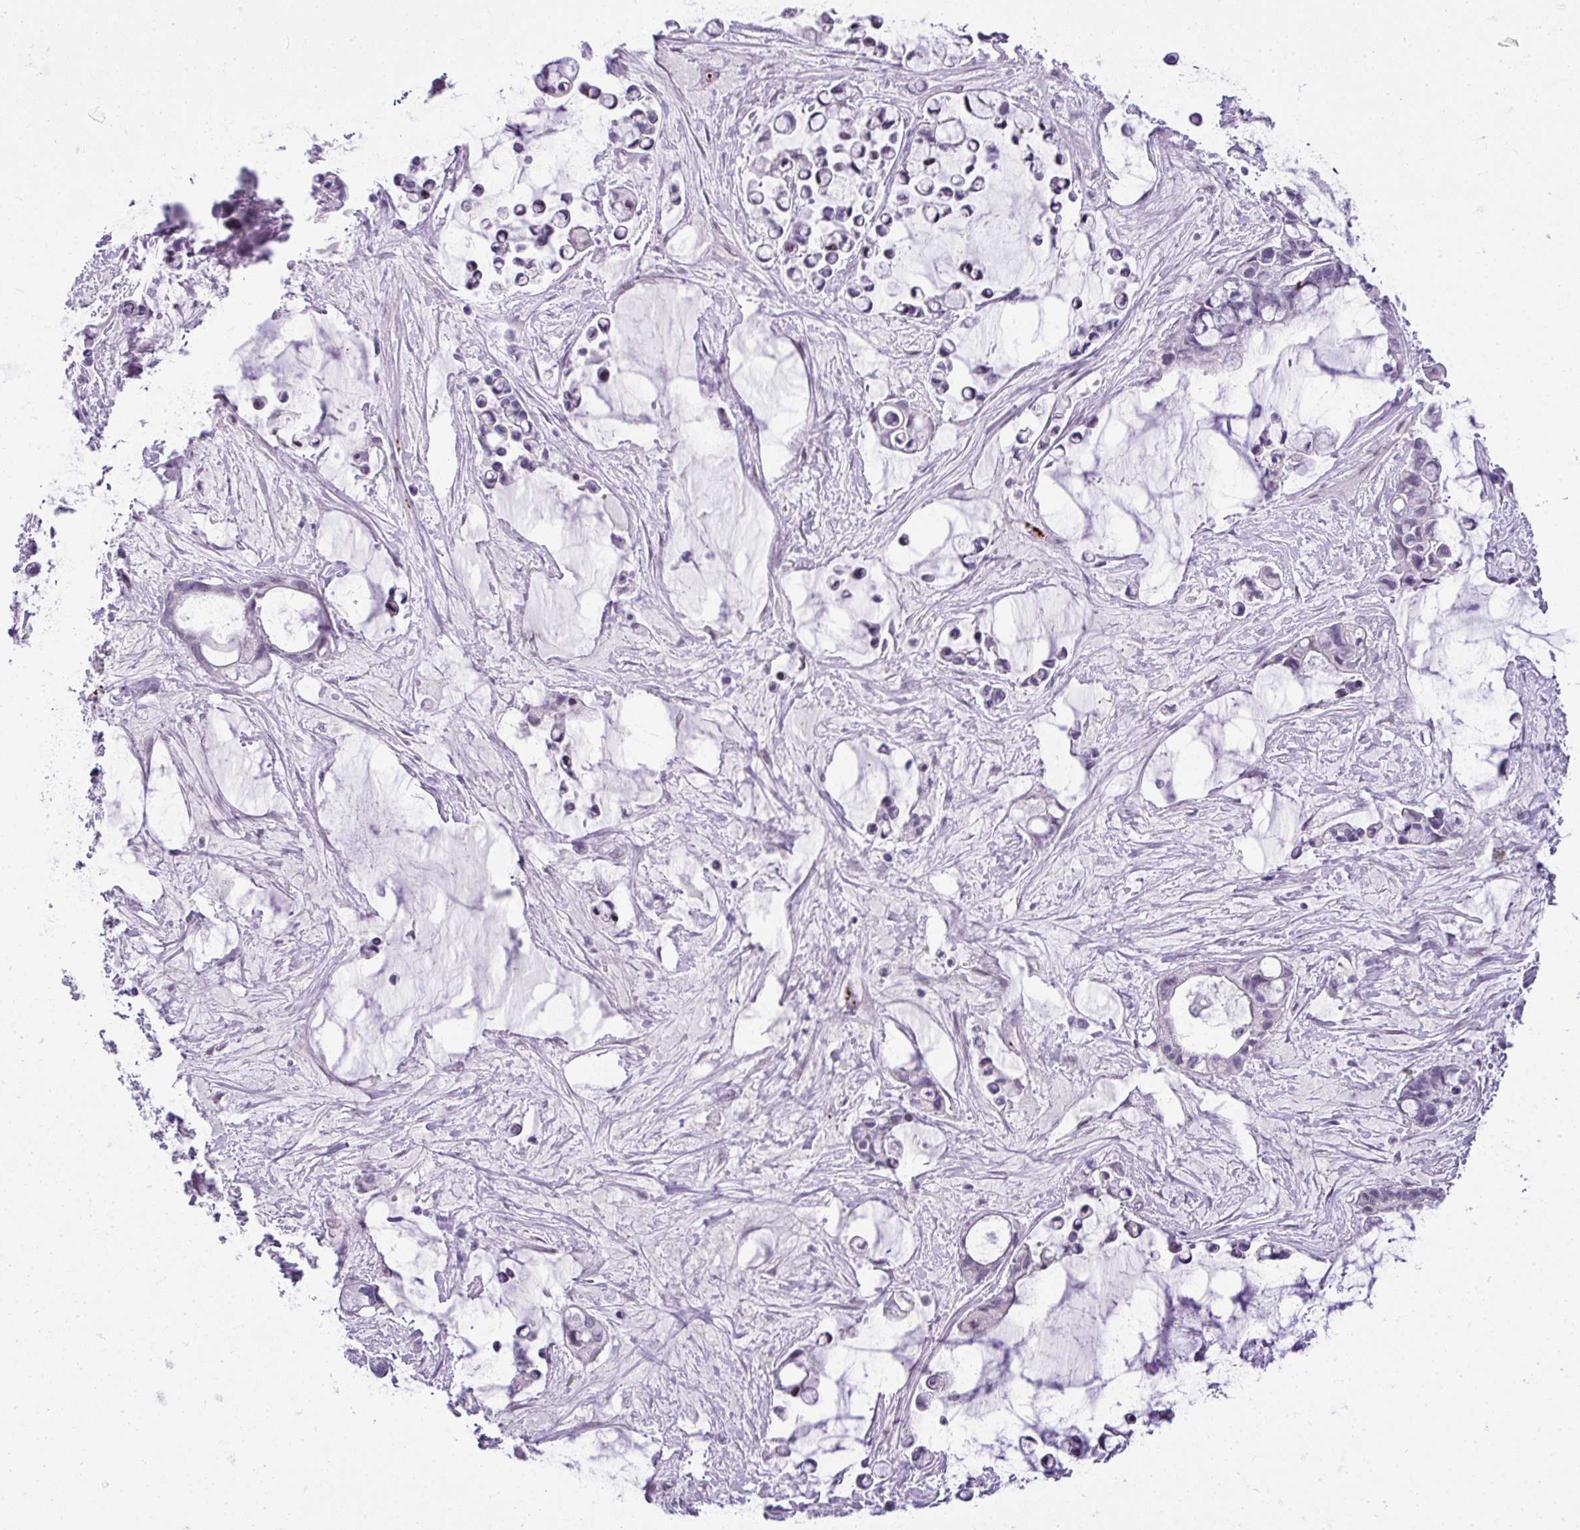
{"staining": {"intensity": "negative", "quantity": "none", "location": "none"}, "tissue": "ovarian cancer", "cell_type": "Tumor cells", "image_type": "cancer", "snomed": [{"axis": "morphology", "description": "Cystadenocarcinoma, mucinous, NOS"}, {"axis": "topography", "description": "Ovary"}], "caption": "Immunohistochemistry of human ovarian mucinous cystadenocarcinoma exhibits no expression in tumor cells.", "gene": "CMTM5", "patient": {"sex": "female", "age": 63}}